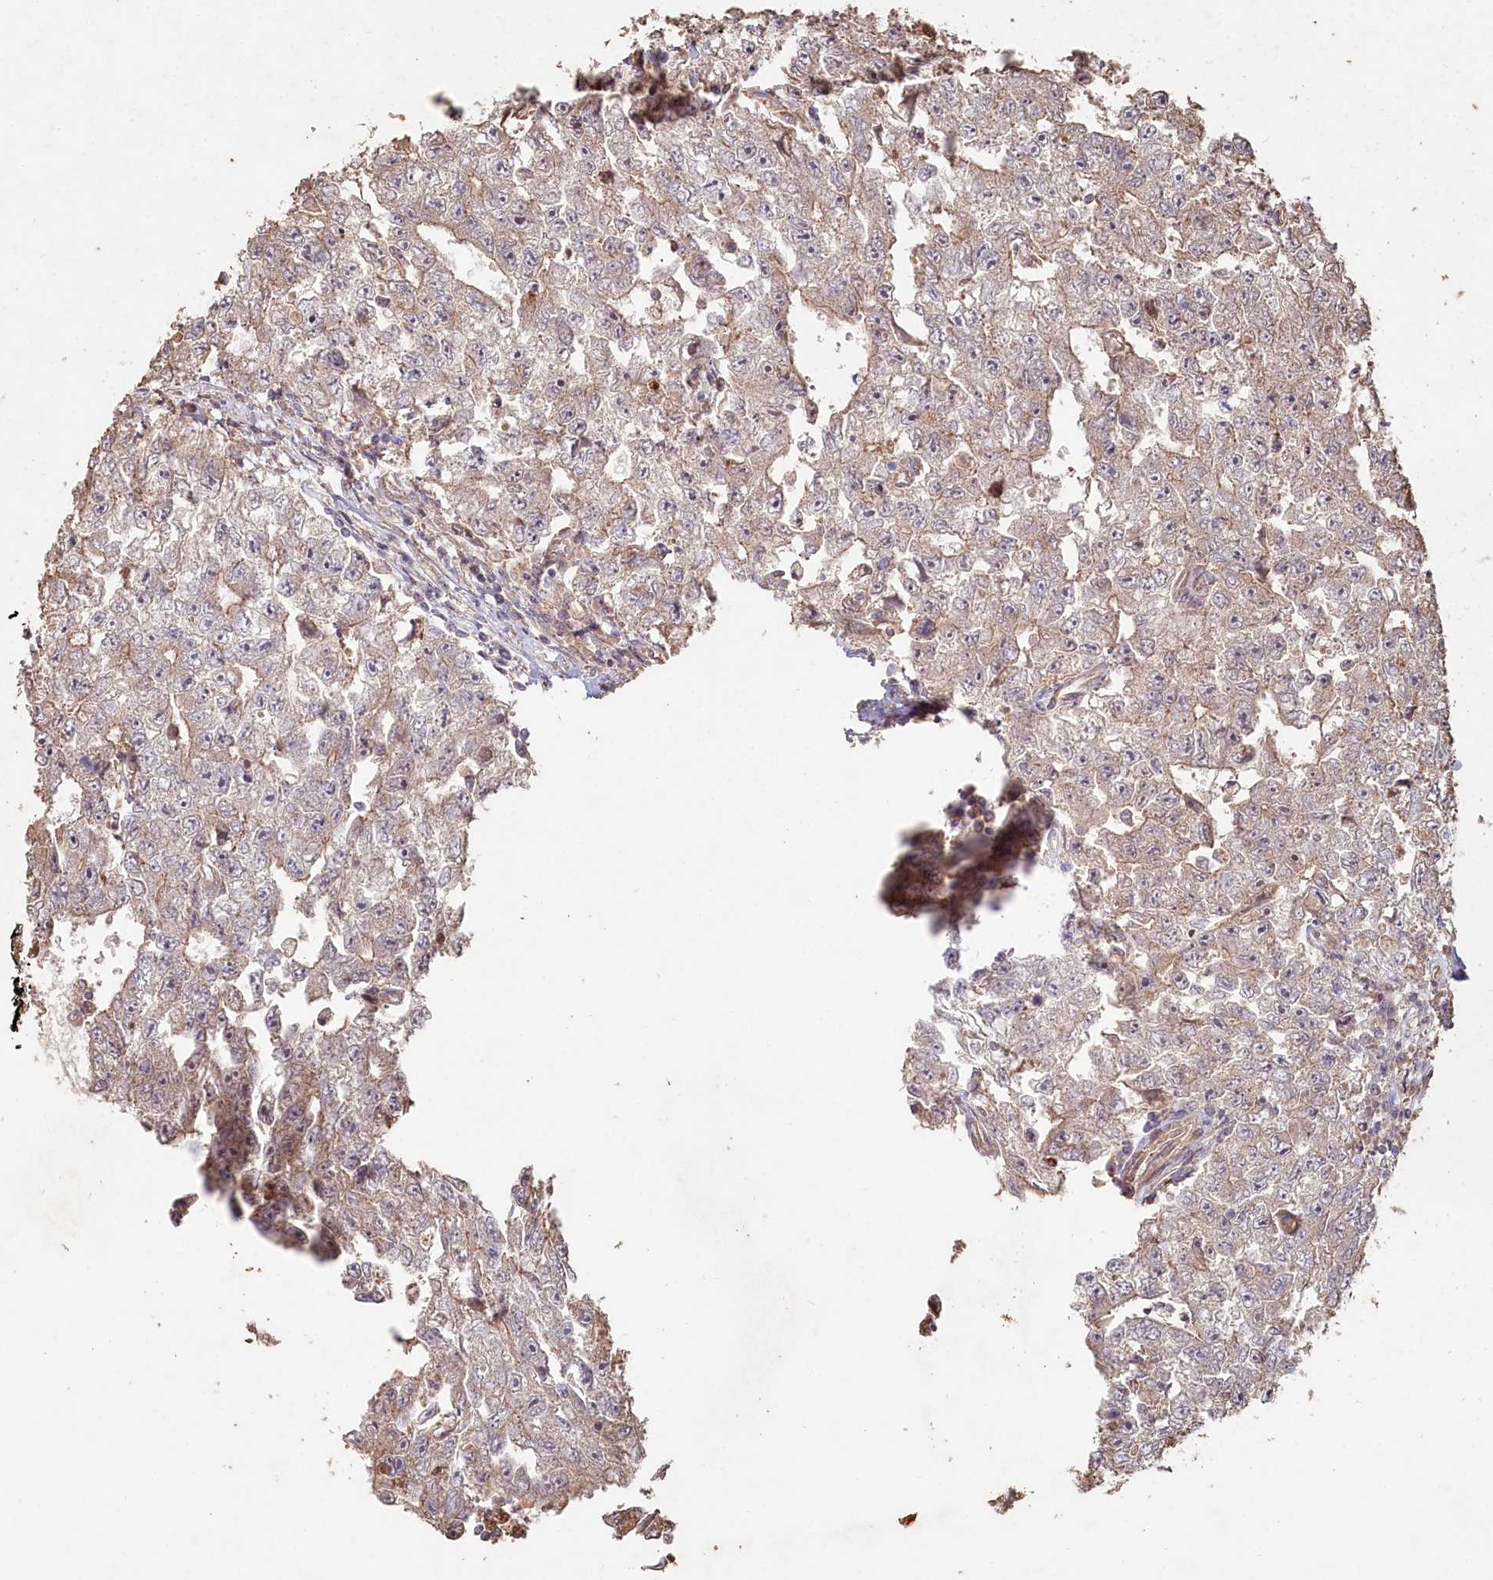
{"staining": {"intensity": "weak", "quantity": "<25%", "location": "cytoplasmic/membranous"}, "tissue": "testis cancer", "cell_type": "Tumor cells", "image_type": "cancer", "snomed": [{"axis": "morphology", "description": "Carcinoma, Embryonal, NOS"}, {"axis": "topography", "description": "Testis"}], "caption": "Immunohistochemistry (IHC) micrograph of neoplastic tissue: human testis cancer stained with DAB (3,3'-diaminobenzidine) demonstrates no significant protein positivity in tumor cells.", "gene": "HAL", "patient": {"sex": "male", "age": 17}}